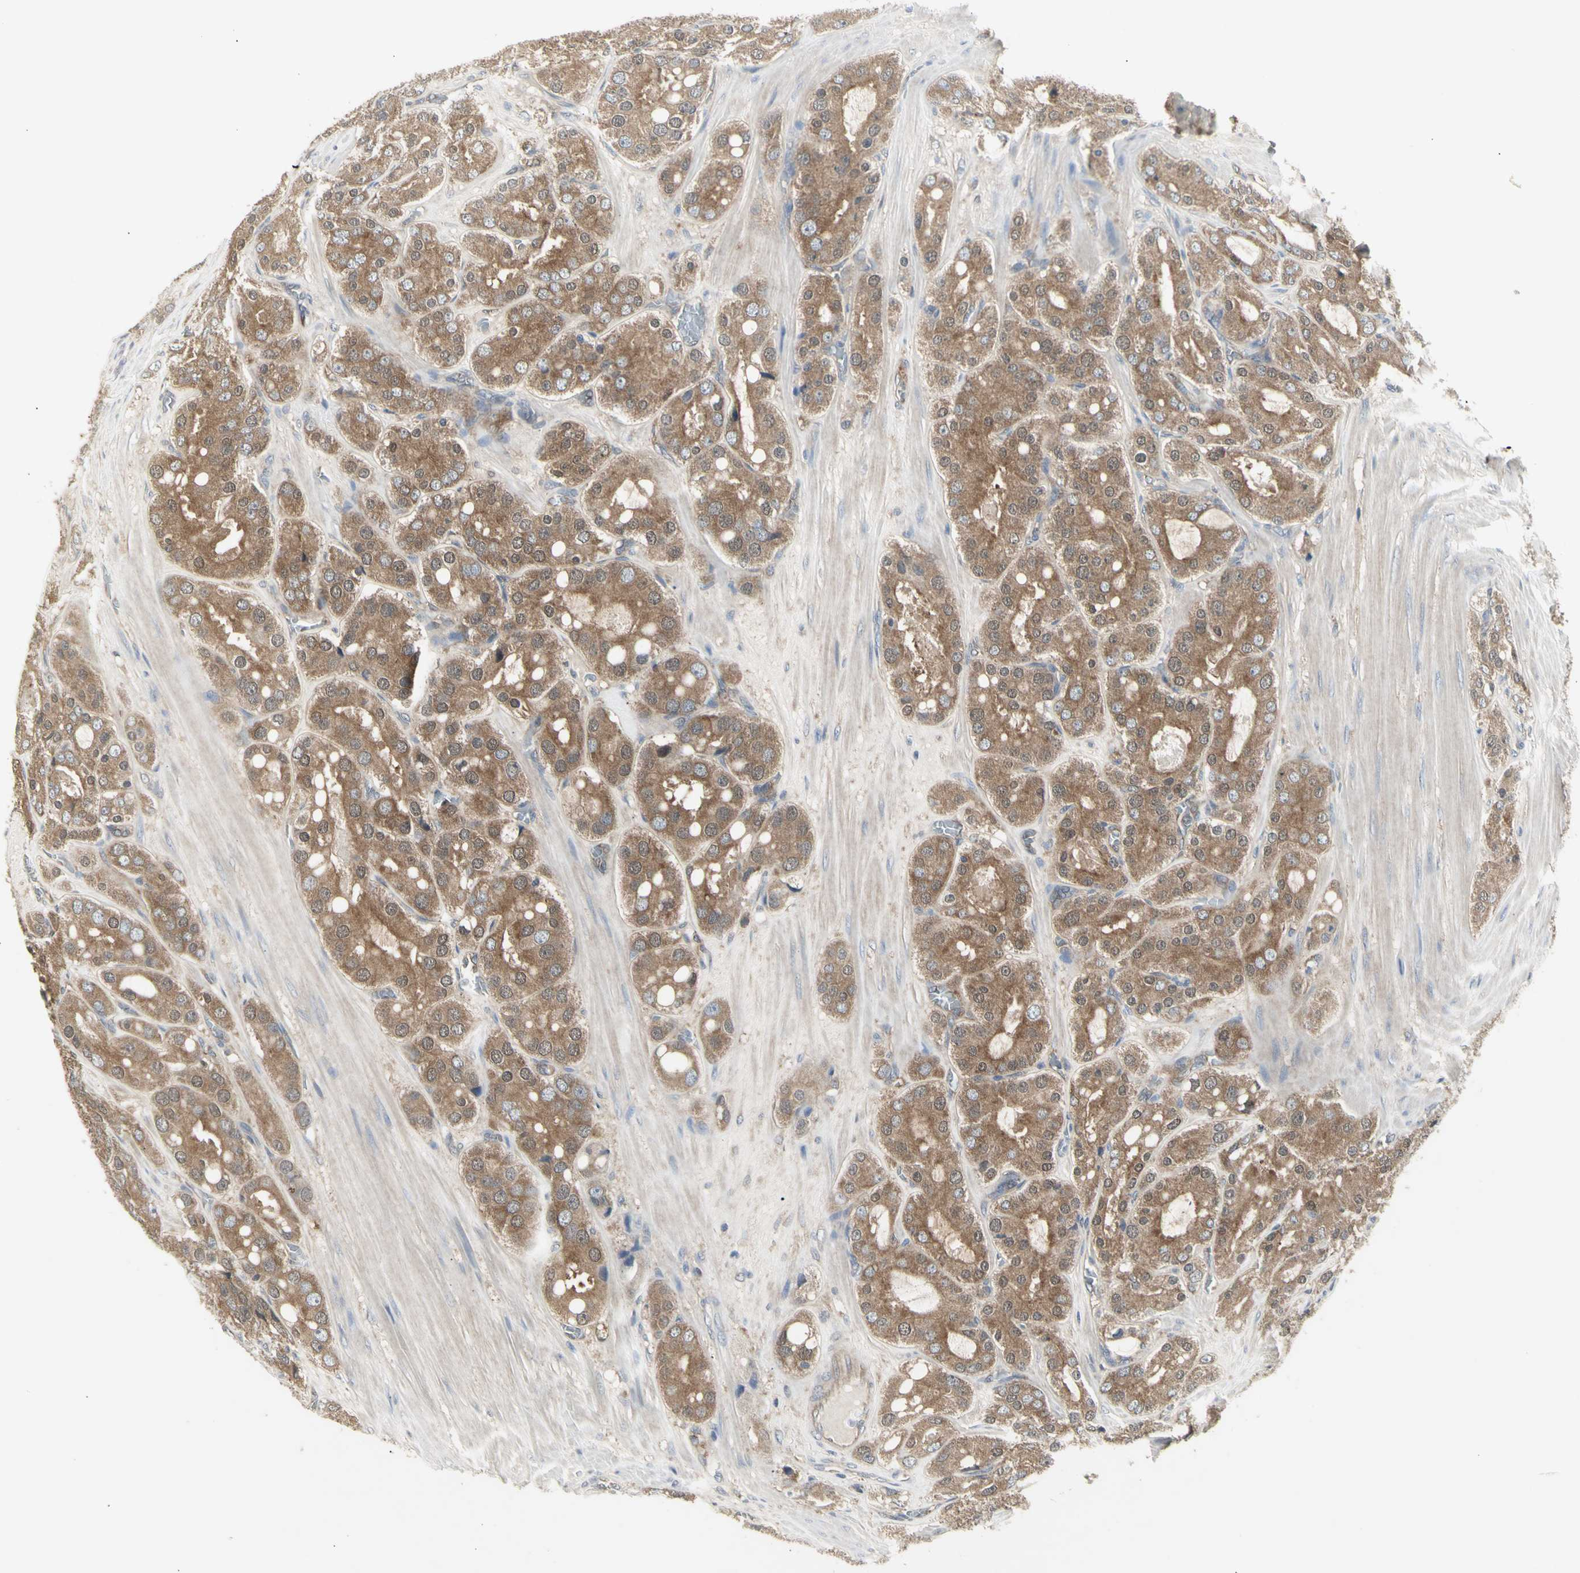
{"staining": {"intensity": "moderate", "quantity": ">75%", "location": "cytoplasmic/membranous"}, "tissue": "prostate cancer", "cell_type": "Tumor cells", "image_type": "cancer", "snomed": [{"axis": "morphology", "description": "Adenocarcinoma, High grade"}, {"axis": "topography", "description": "Prostate"}], "caption": "The histopathology image reveals staining of prostate cancer, revealing moderate cytoplasmic/membranous protein positivity (brown color) within tumor cells.", "gene": "CHURC1-FNTB", "patient": {"sex": "male", "age": 65}}